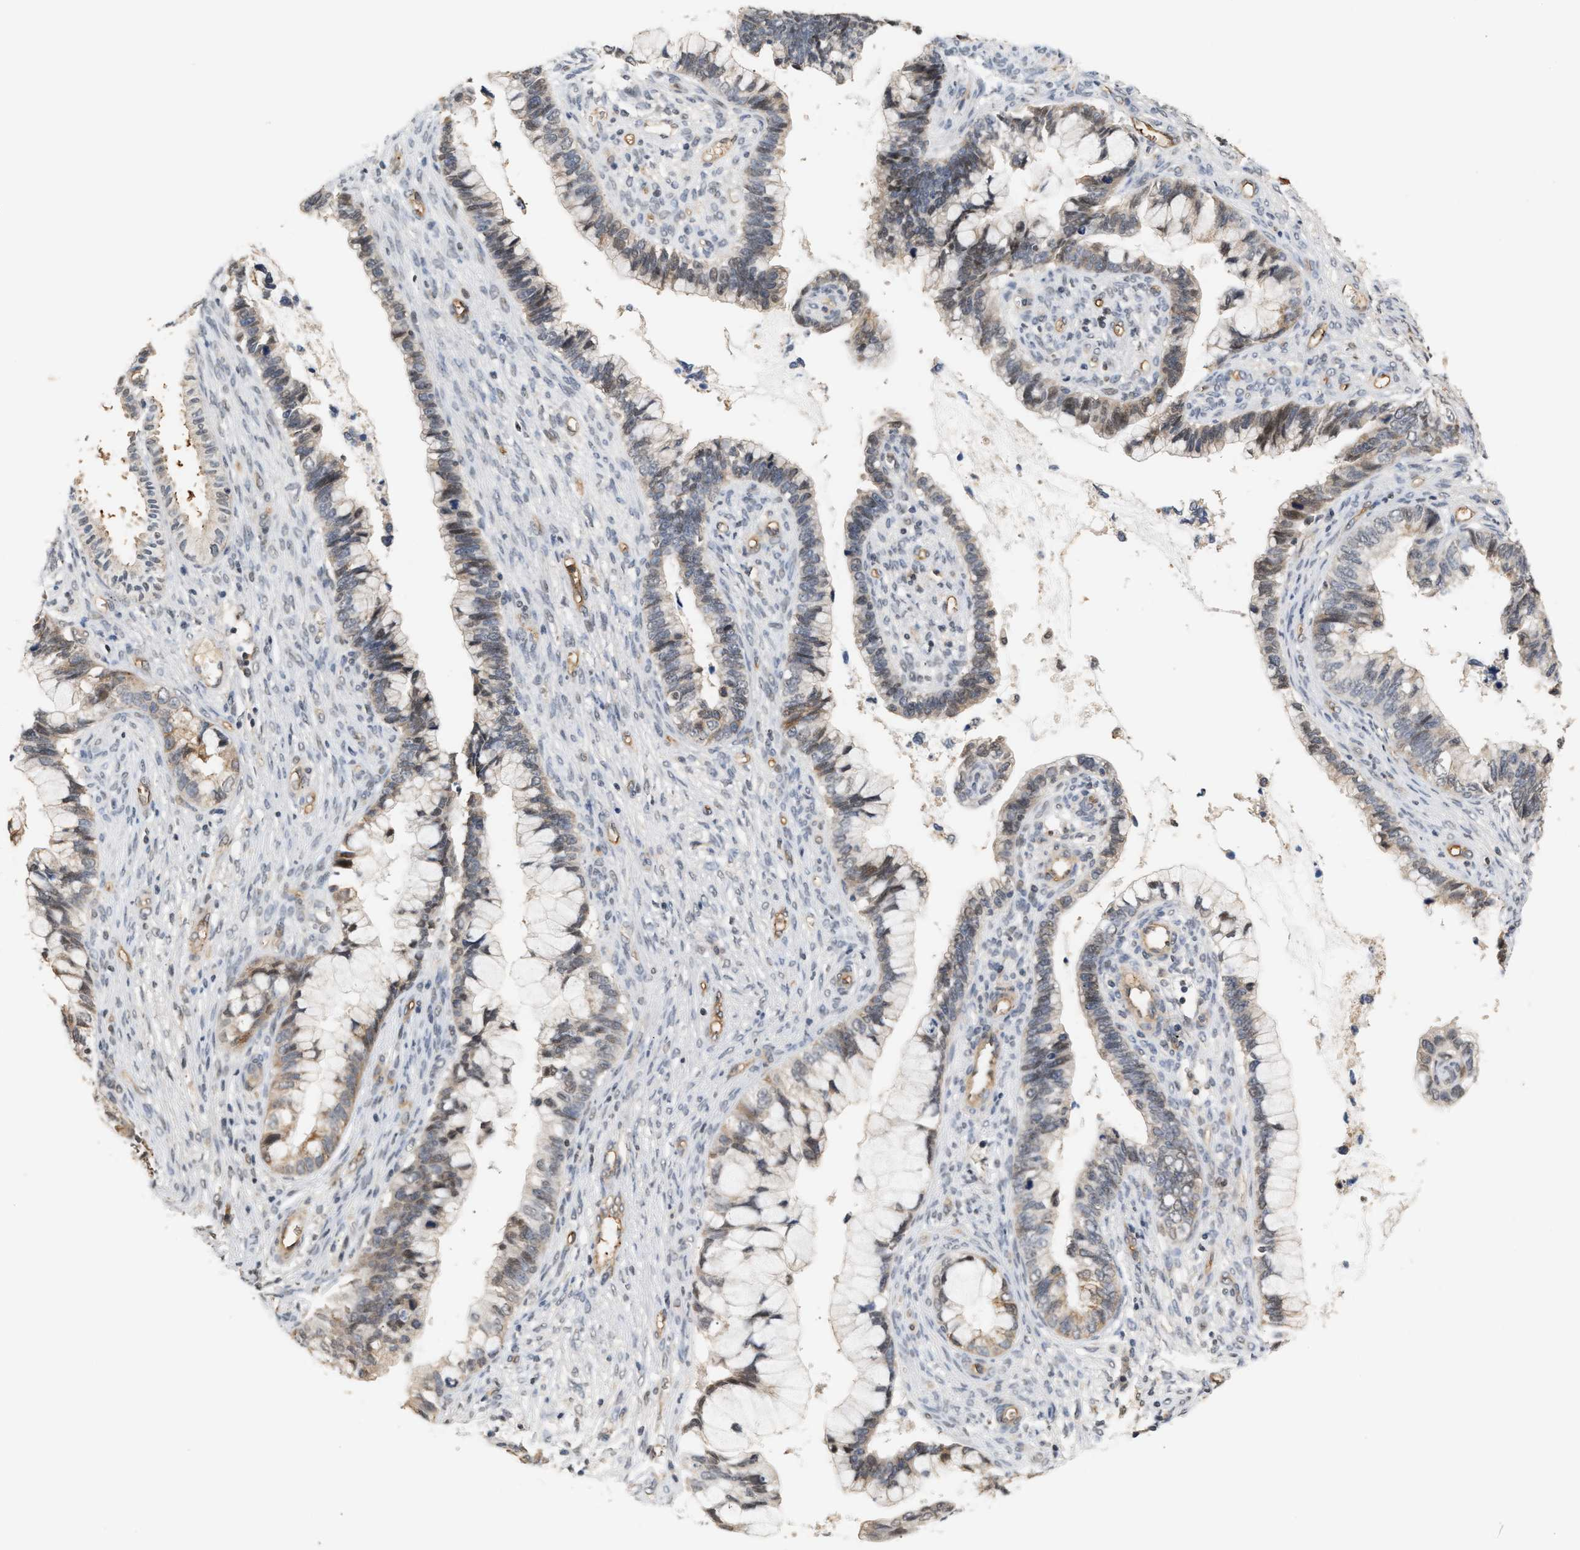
{"staining": {"intensity": "weak", "quantity": "<25%", "location": "cytoplasmic/membranous,nuclear"}, "tissue": "cervical cancer", "cell_type": "Tumor cells", "image_type": "cancer", "snomed": [{"axis": "morphology", "description": "Adenocarcinoma, NOS"}, {"axis": "topography", "description": "Cervix"}], "caption": "Tumor cells show no significant positivity in adenocarcinoma (cervical). The staining was performed using DAB (3,3'-diaminobenzidine) to visualize the protein expression in brown, while the nuclei were stained in blue with hematoxylin (Magnification: 20x).", "gene": "PLXND1", "patient": {"sex": "female", "age": 44}}